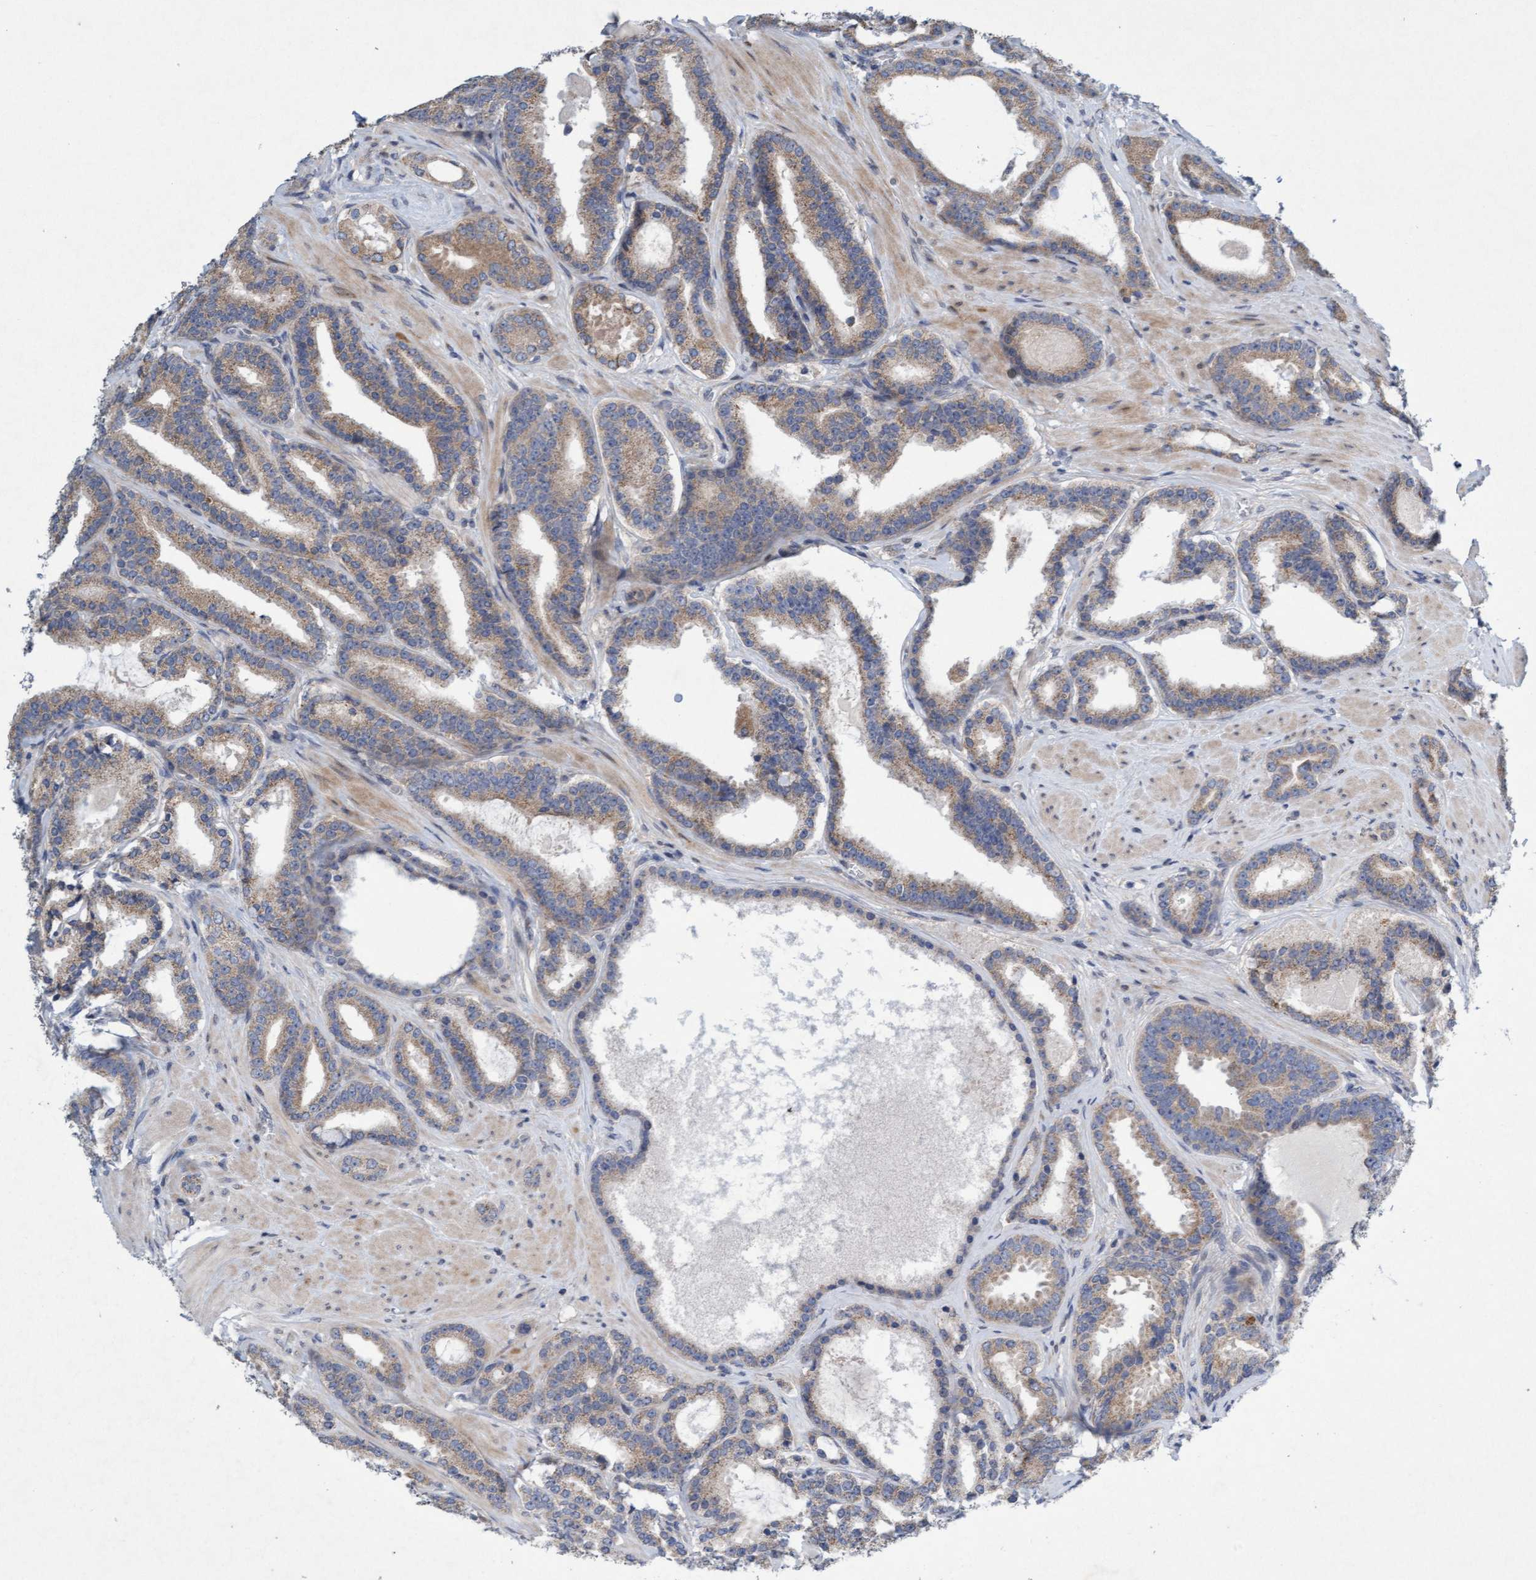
{"staining": {"intensity": "weak", "quantity": ">75%", "location": "cytoplasmic/membranous"}, "tissue": "prostate cancer", "cell_type": "Tumor cells", "image_type": "cancer", "snomed": [{"axis": "morphology", "description": "Adenocarcinoma, High grade"}, {"axis": "topography", "description": "Prostate"}], "caption": "Protein expression analysis of prostate high-grade adenocarcinoma demonstrates weak cytoplasmic/membranous expression in about >75% of tumor cells.", "gene": "DDHD2", "patient": {"sex": "male", "age": 60}}